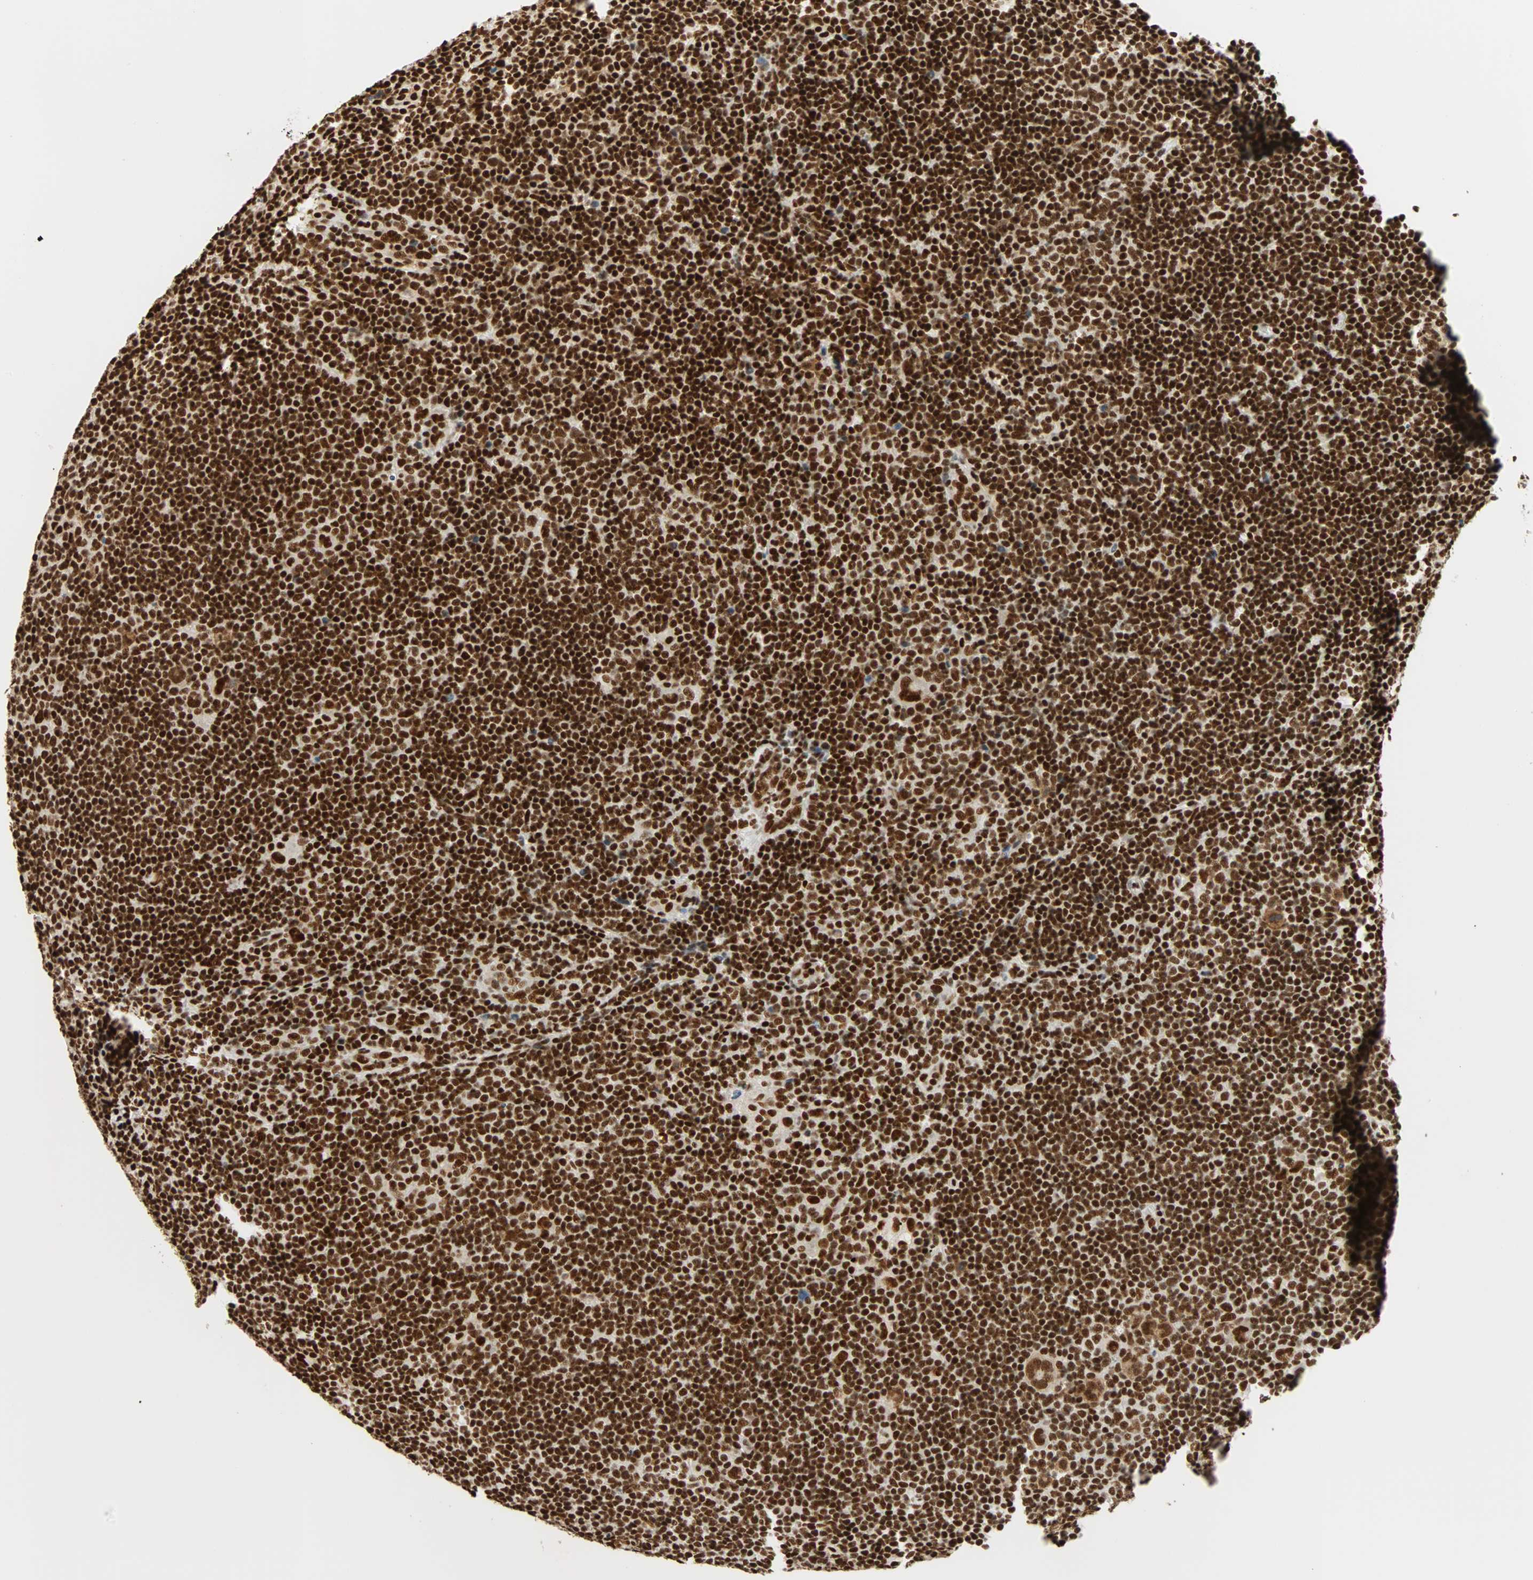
{"staining": {"intensity": "strong", "quantity": ">75%", "location": "nuclear"}, "tissue": "lymphoma", "cell_type": "Tumor cells", "image_type": "cancer", "snomed": [{"axis": "morphology", "description": "Hodgkin's disease, NOS"}, {"axis": "topography", "description": "Lymph node"}], "caption": "Immunohistochemical staining of human lymphoma displays strong nuclear protein expression in about >75% of tumor cells. The staining was performed using DAB (3,3'-diaminobenzidine) to visualize the protein expression in brown, while the nuclei were stained in blue with hematoxylin (Magnification: 20x).", "gene": "CDK12", "patient": {"sex": "female", "age": 57}}